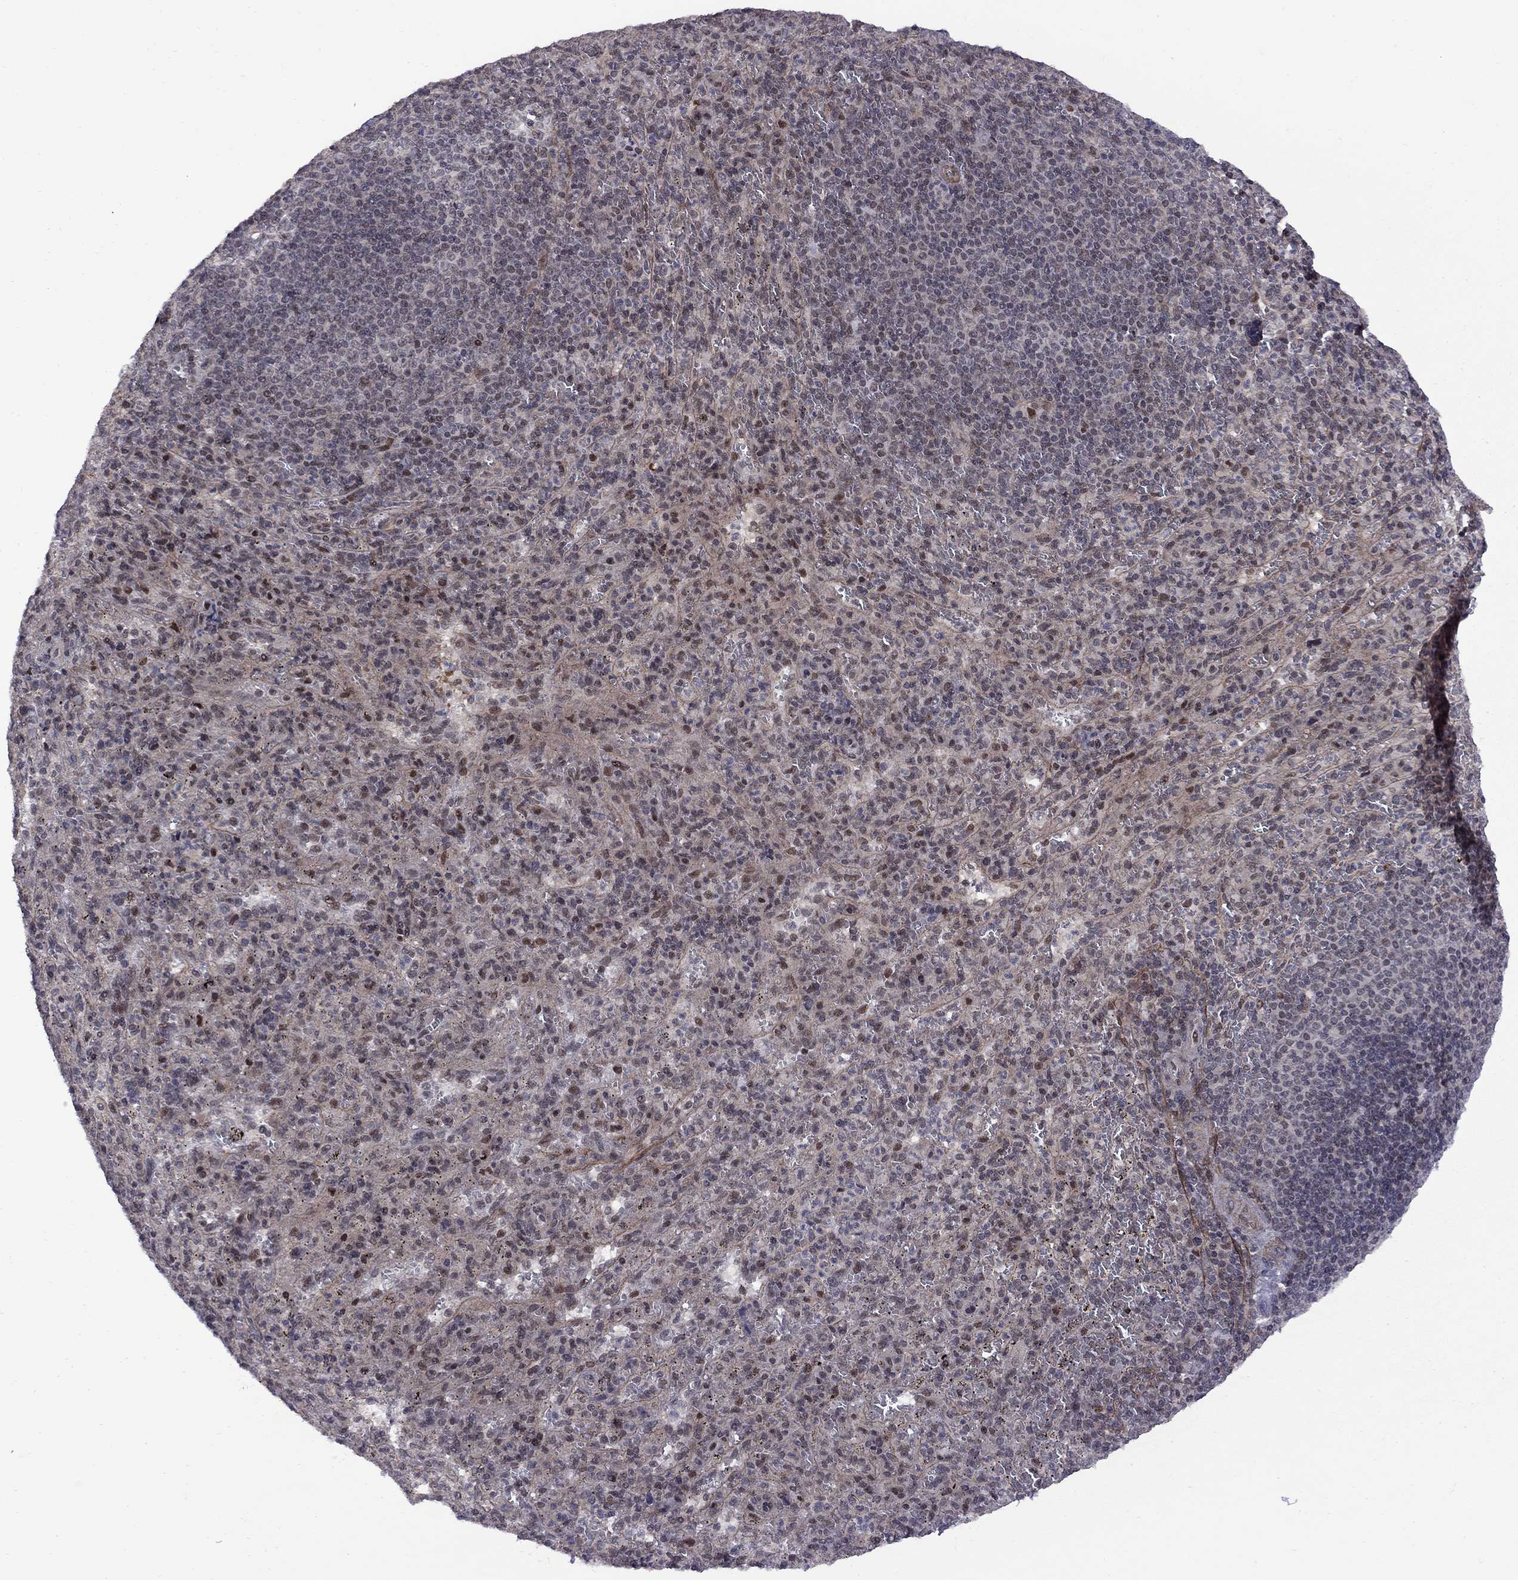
{"staining": {"intensity": "moderate", "quantity": "<25%", "location": "nuclear"}, "tissue": "spleen", "cell_type": "Cells in red pulp", "image_type": "normal", "snomed": [{"axis": "morphology", "description": "Normal tissue, NOS"}, {"axis": "topography", "description": "Spleen"}], "caption": "Immunohistochemistry micrograph of unremarkable spleen stained for a protein (brown), which shows low levels of moderate nuclear staining in approximately <25% of cells in red pulp.", "gene": "BRF1", "patient": {"sex": "male", "age": 57}}